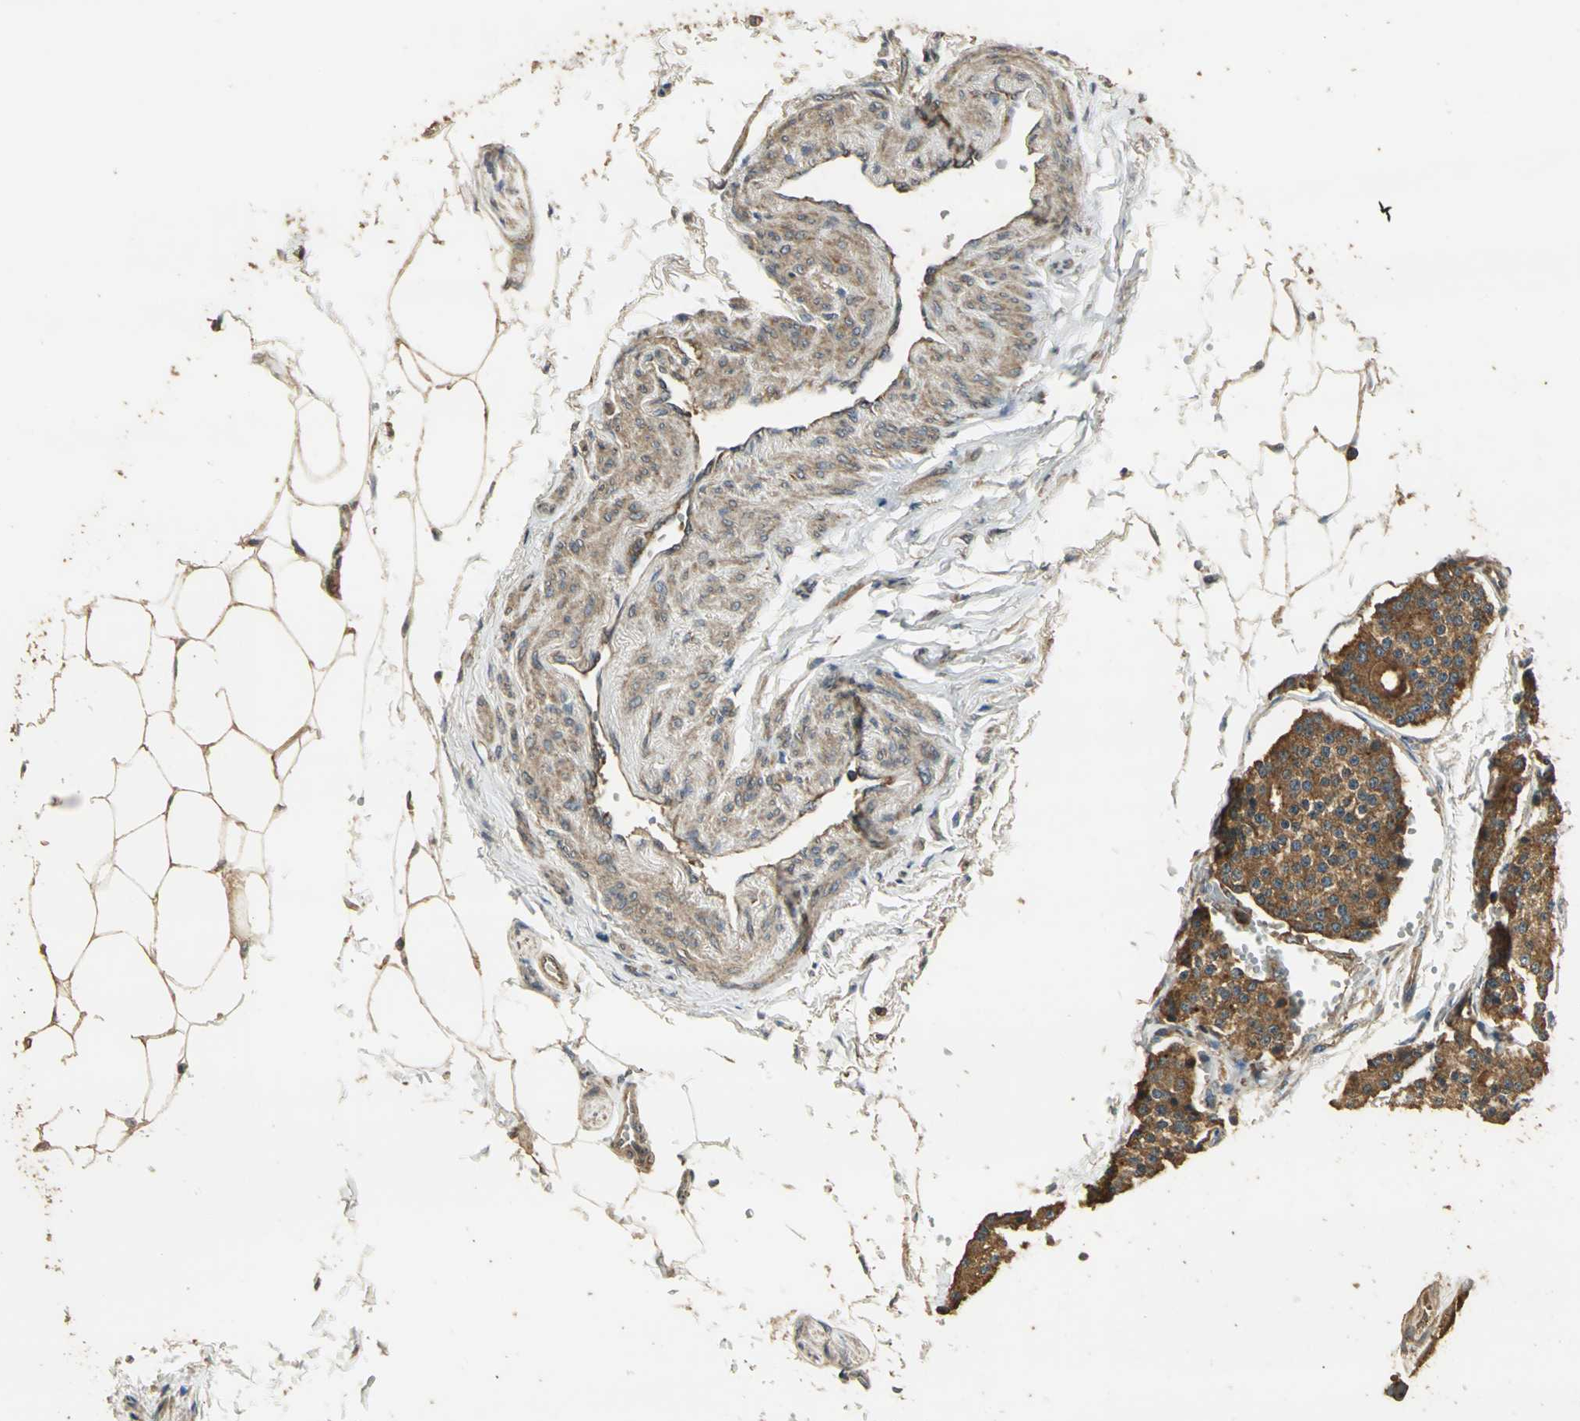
{"staining": {"intensity": "strong", "quantity": ">75%", "location": "cytoplasmic/membranous"}, "tissue": "carcinoid", "cell_type": "Tumor cells", "image_type": "cancer", "snomed": [{"axis": "morphology", "description": "Carcinoid, malignant, NOS"}, {"axis": "topography", "description": "Colon"}], "caption": "A brown stain labels strong cytoplasmic/membranous positivity of a protein in carcinoid tumor cells. The staining is performed using DAB (3,3'-diaminobenzidine) brown chromogen to label protein expression. The nuclei are counter-stained blue using hematoxylin.", "gene": "KANK1", "patient": {"sex": "female", "age": 61}}